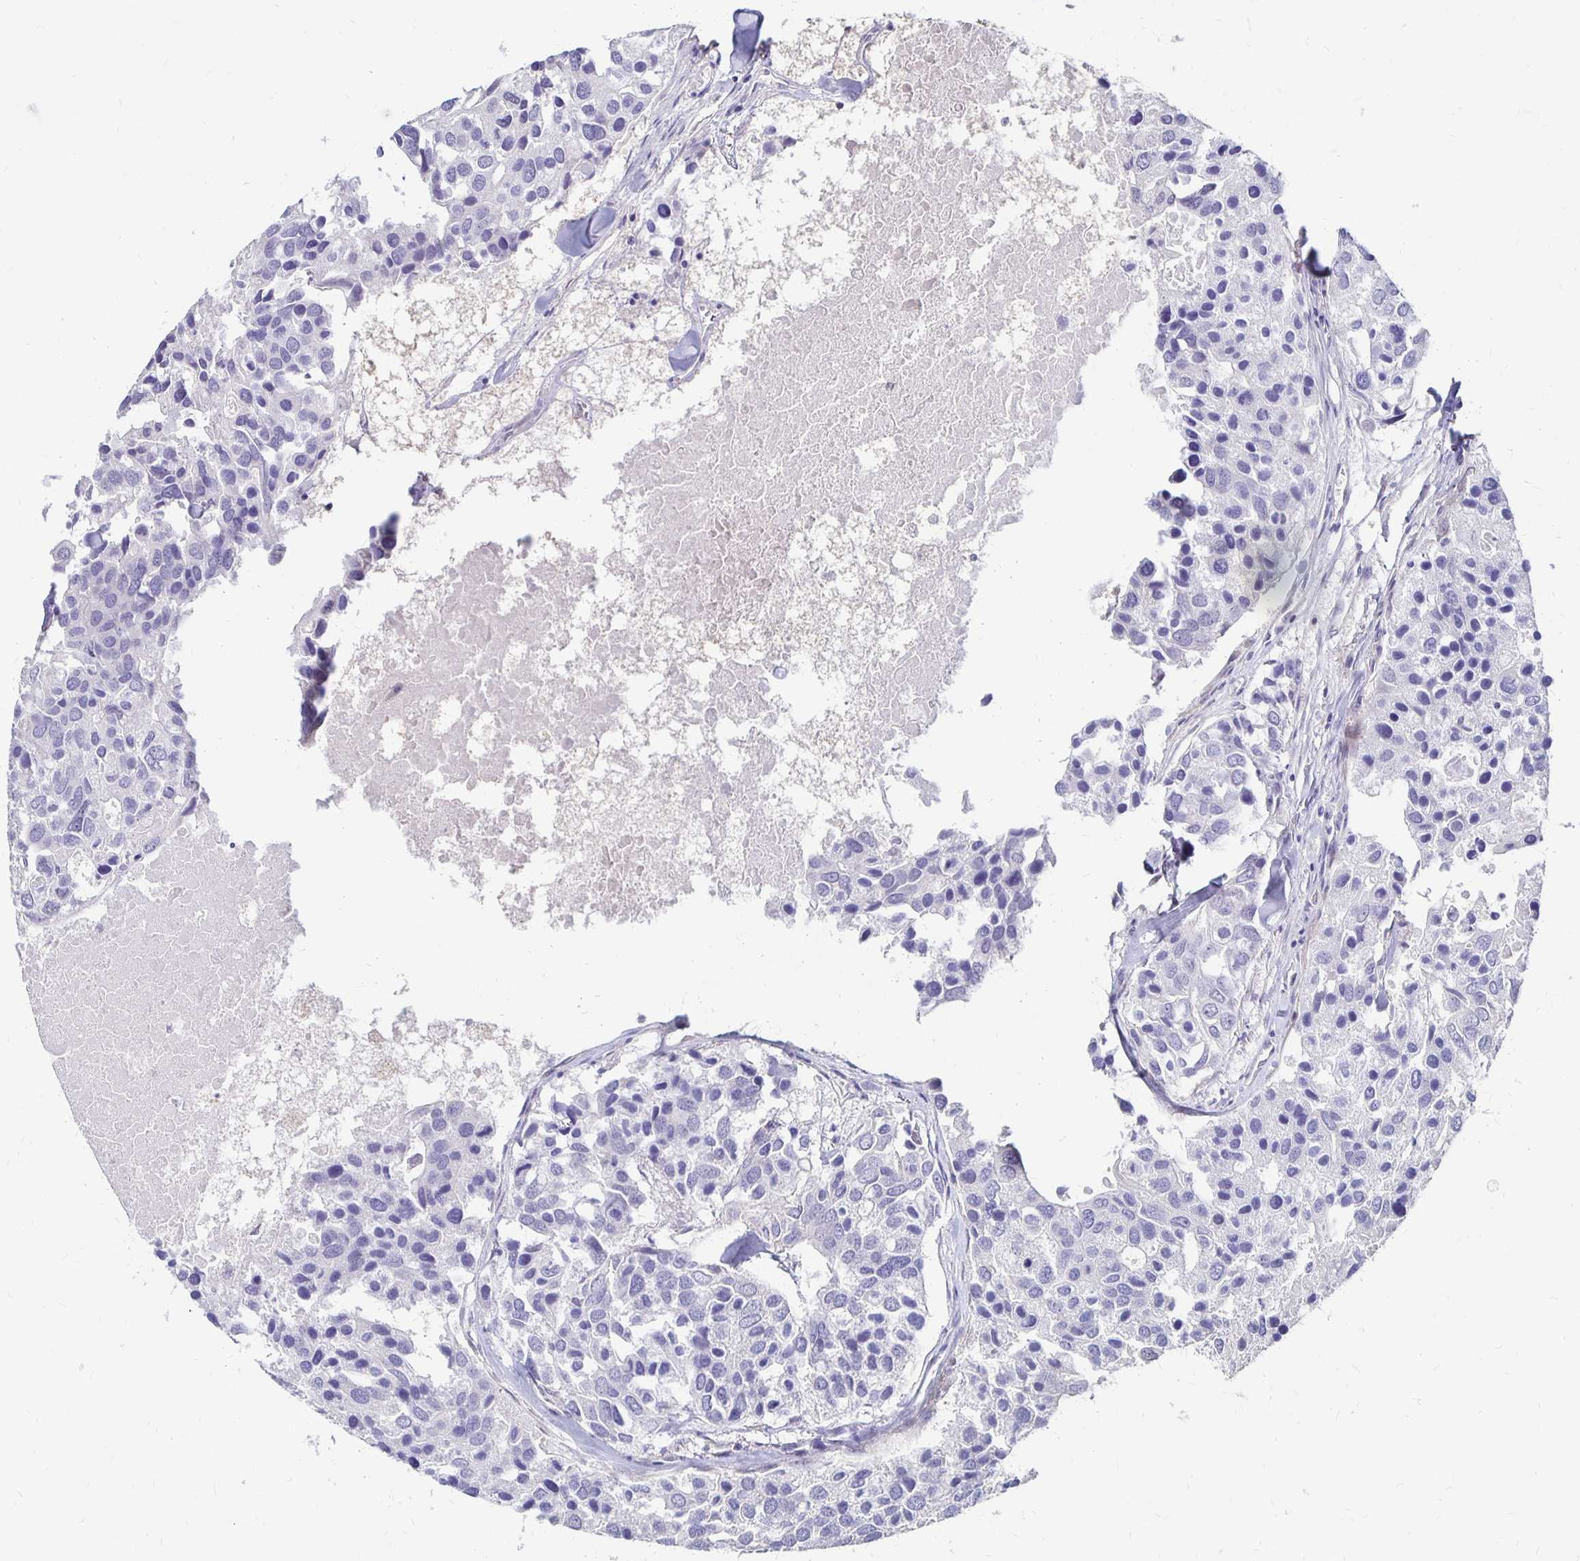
{"staining": {"intensity": "negative", "quantity": "none", "location": "none"}, "tissue": "breast cancer", "cell_type": "Tumor cells", "image_type": "cancer", "snomed": [{"axis": "morphology", "description": "Duct carcinoma"}, {"axis": "topography", "description": "Breast"}], "caption": "Immunohistochemistry of human breast cancer exhibits no staining in tumor cells. (DAB immunohistochemistry with hematoxylin counter stain).", "gene": "ATOSB", "patient": {"sex": "female", "age": 83}}